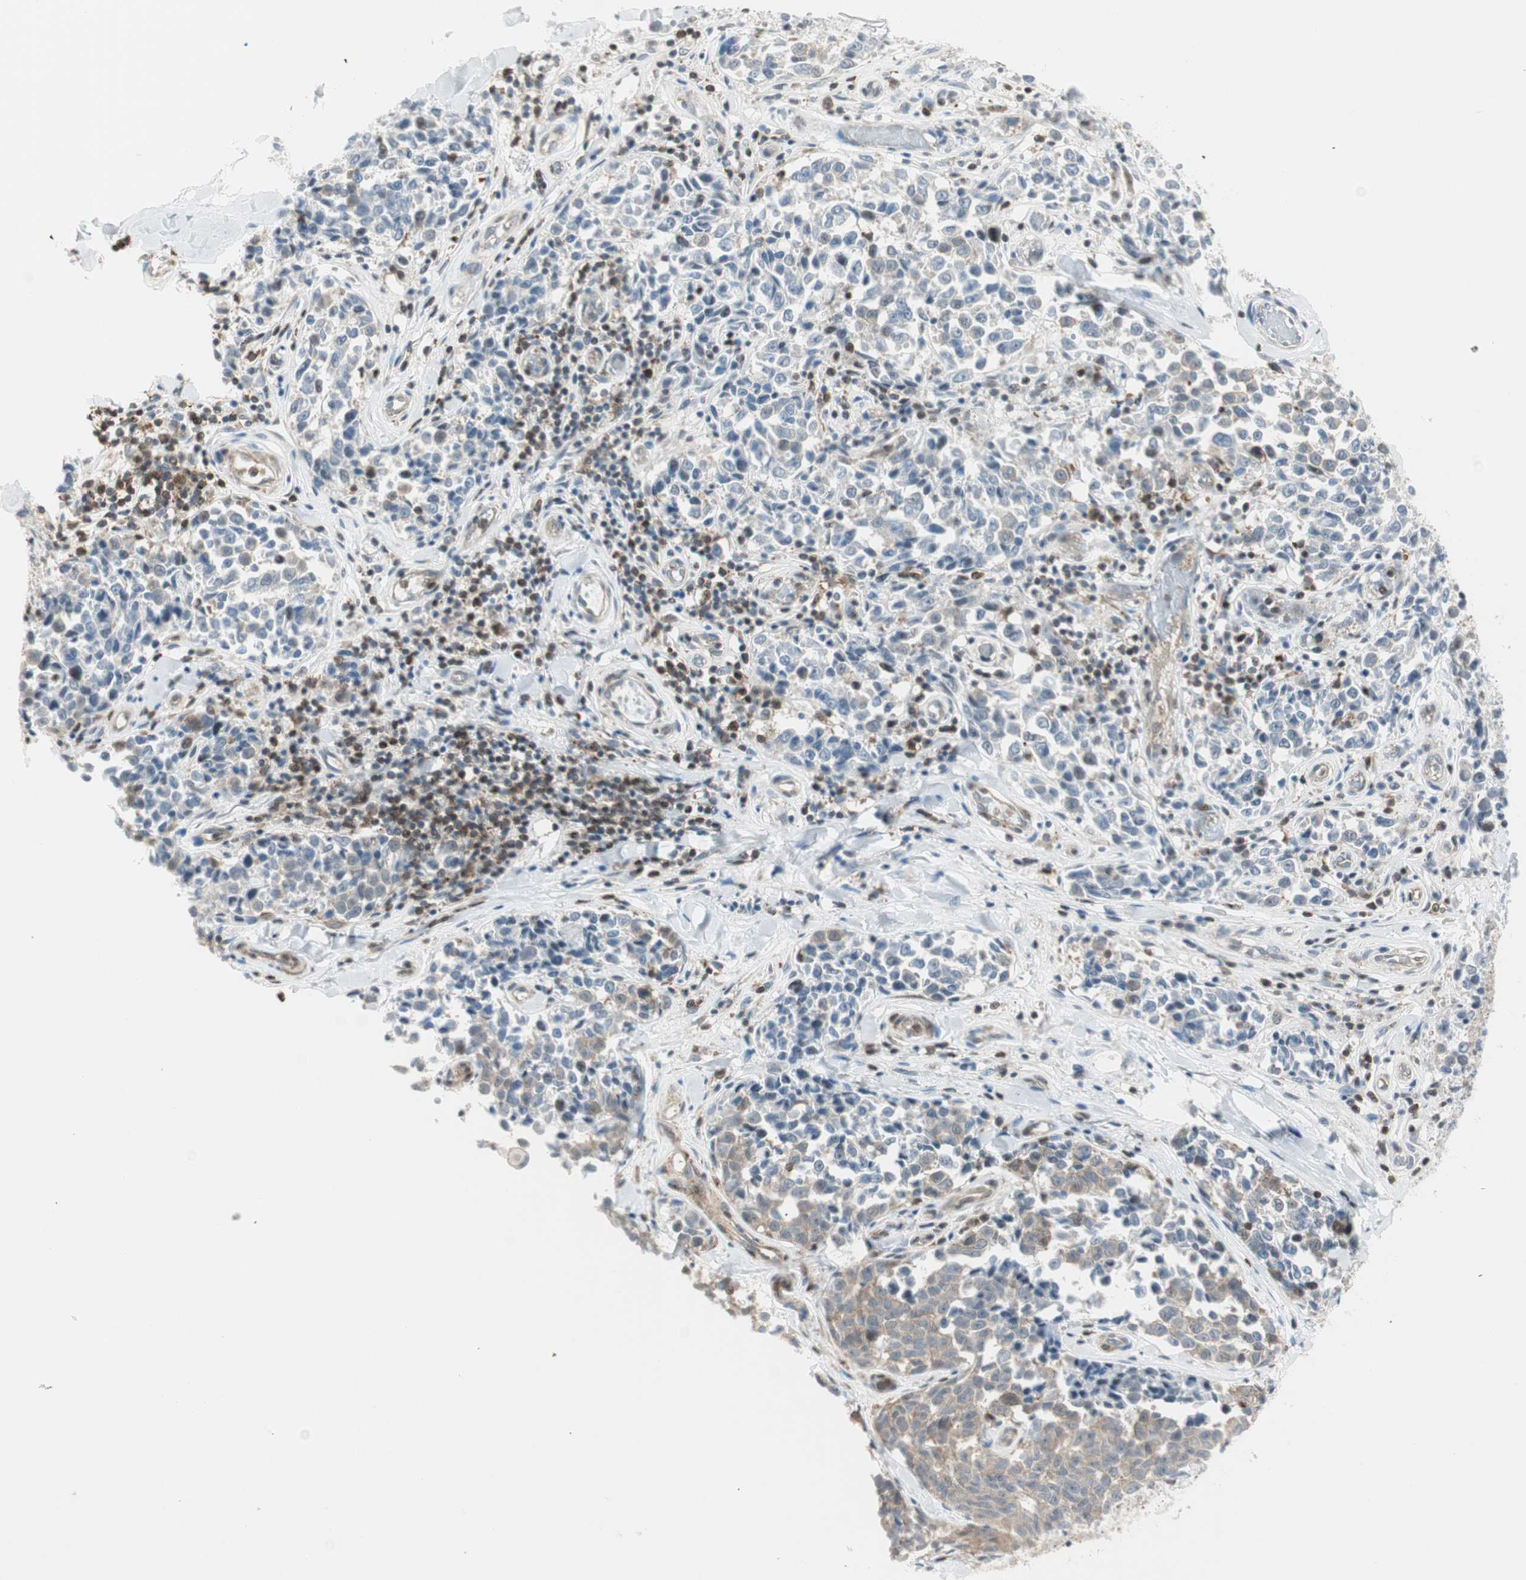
{"staining": {"intensity": "weak", "quantity": "25%-75%", "location": "cytoplasmic/membranous"}, "tissue": "melanoma", "cell_type": "Tumor cells", "image_type": "cancer", "snomed": [{"axis": "morphology", "description": "Malignant melanoma, NOS"}, {"axis": "topography", "description": "Skin"}], "caption": "Immunohistochemical staining of malignant melanoma demonstrates low levels of weak cytoplasmic/membranous protein staining in approximately 25%-75% of tumor cells.", "gene": "PPP1CA", "patient": {"sex": "female", "age": 64}}